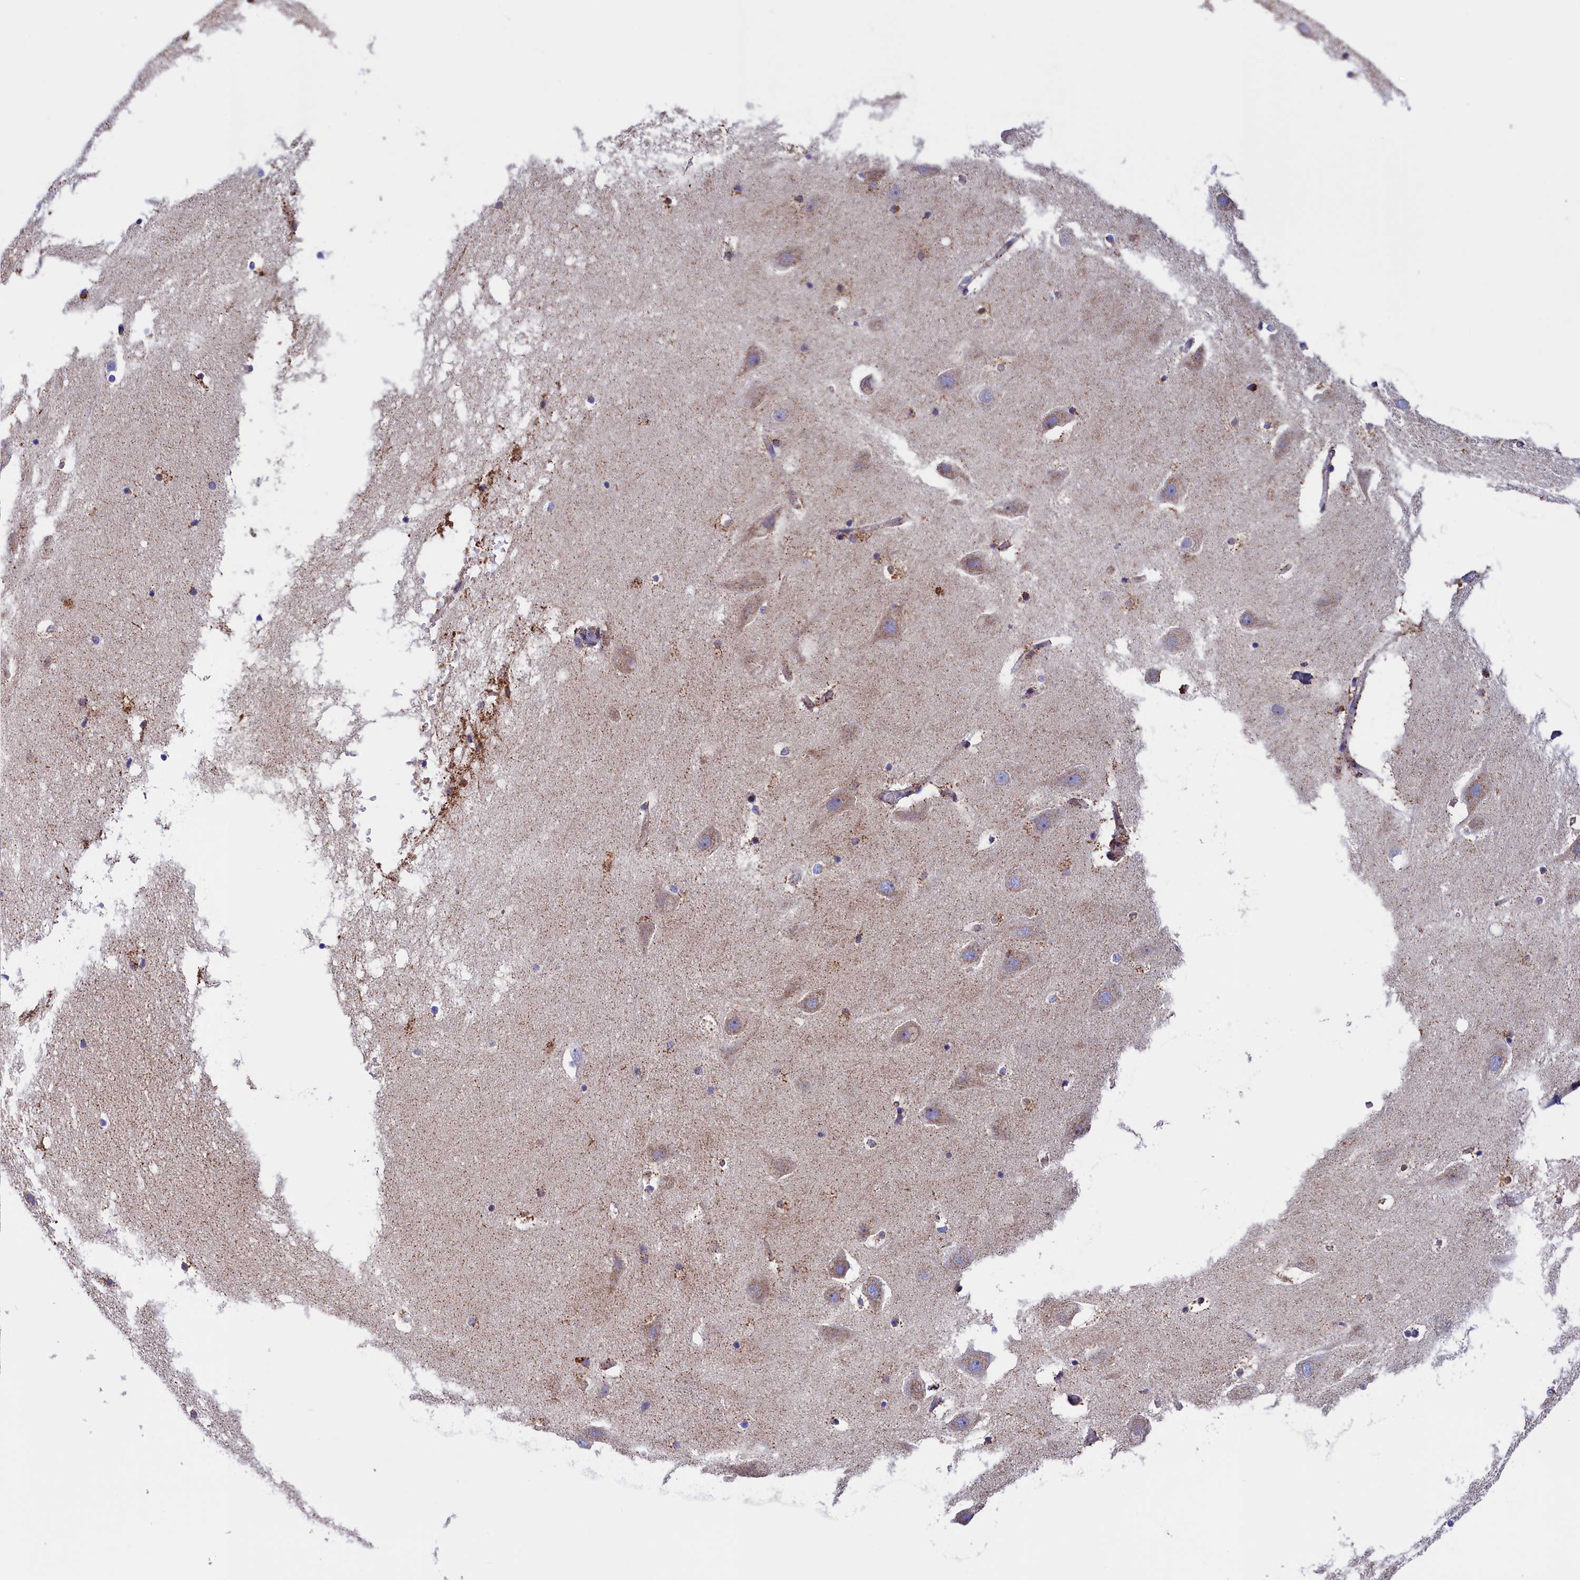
{"staining": {"intensity": "moderate", "quantity": "25%-75%", "location": "cytoplasmic/membranous"}, "tissue": "hippocampus", "cell_type": "Glial cells", "image_type": "normal", "snomed": [{"axis": "morphology", "description": "Normal tissue, NOS"}, {"axis": "topography", "description": "Hippocampus"}], "caption": "A brown stain highlights moderate cytoplasmic/membranous expression of a protein in glial cells of unremarkable human hippocampus. Using DAB (3,3'-diaminobenzidine) (brown) and hematoxylin (blue) stains, captured at high magnification using brightfield microscopy.", "gene": "SLC39A3", "patient": {"sex": "female", "age": 52}}